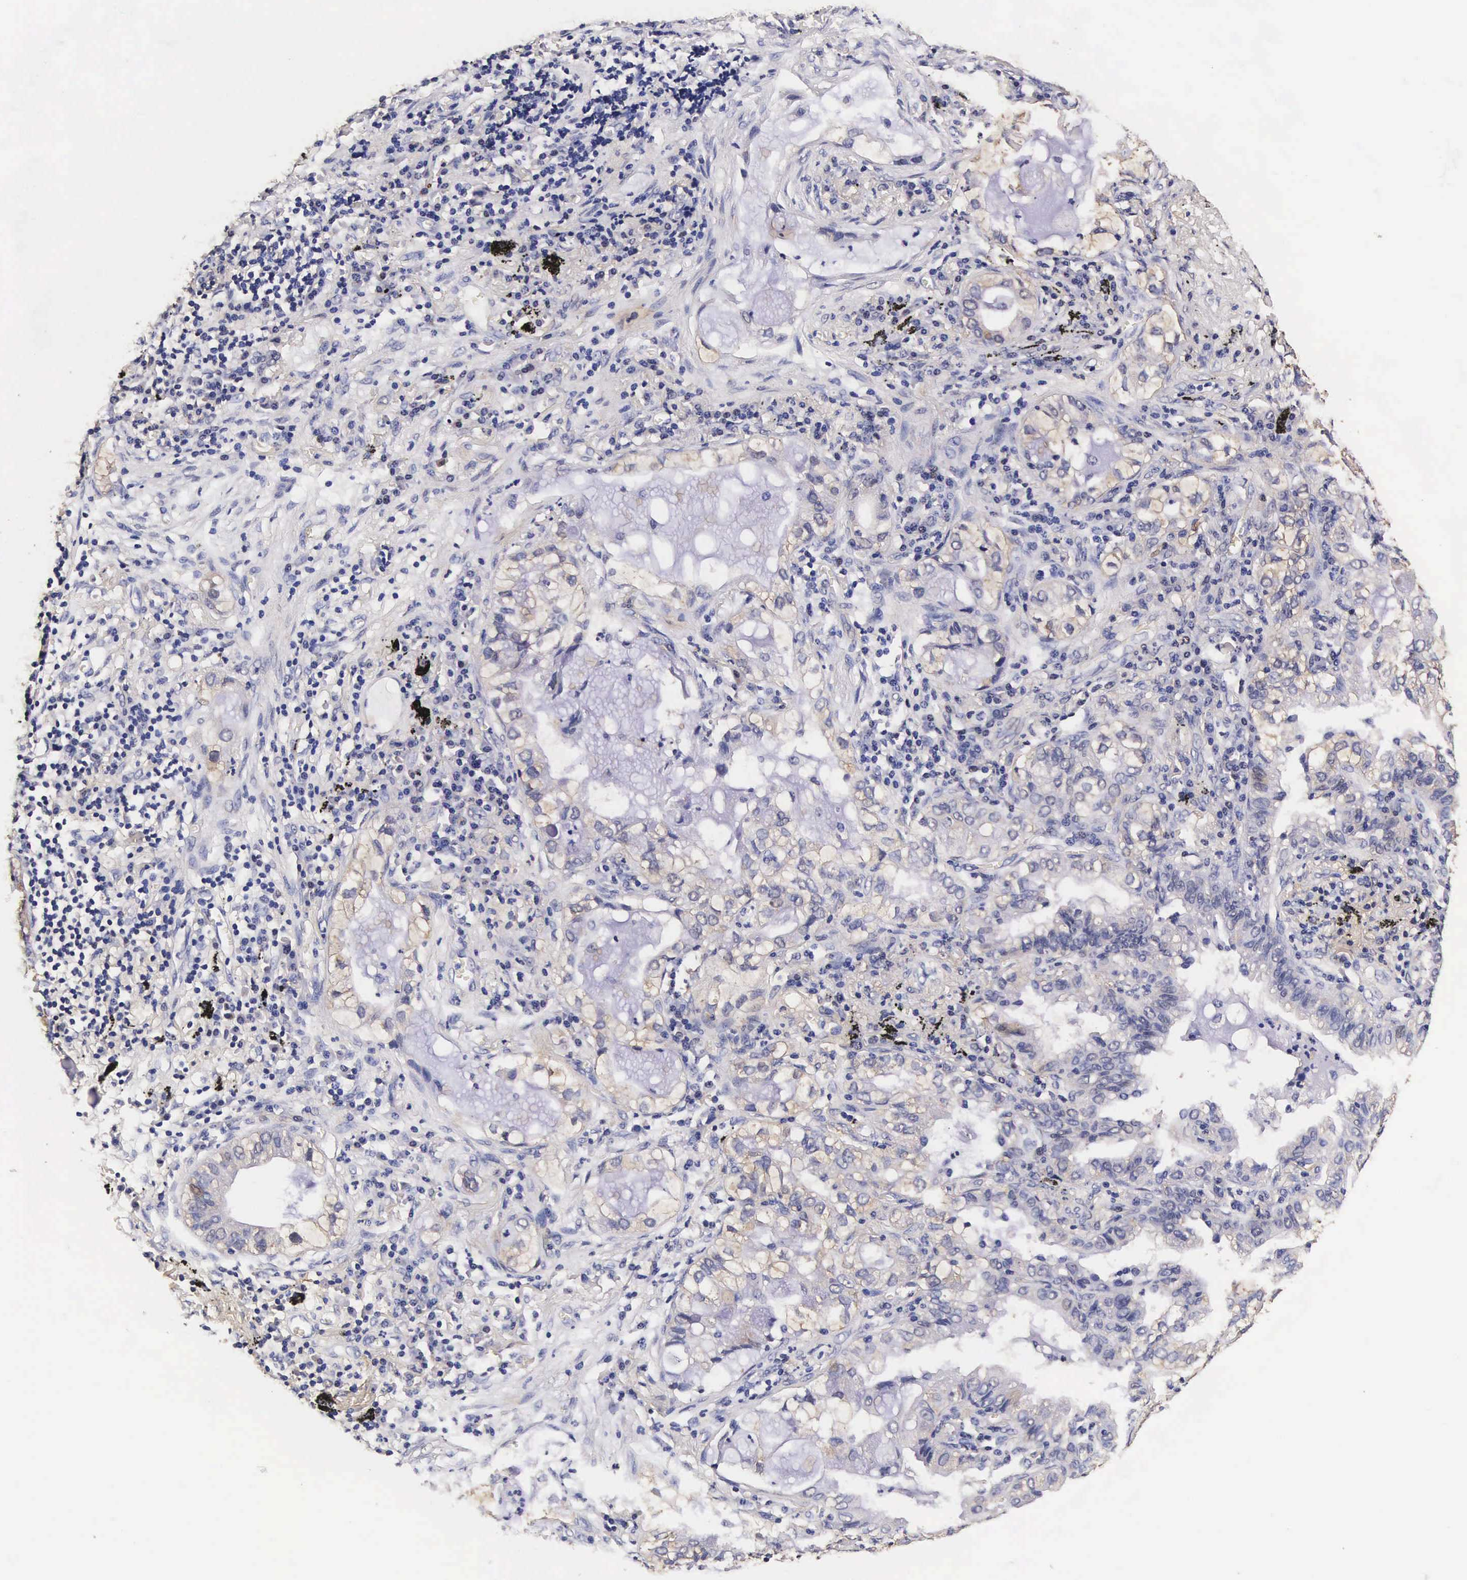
{"staining": {"intensity": "weak", "quantity": "25%-75%", "location": "cytoplasmic/membranous,nuclear"}, "tissue": "lung cancer", "cell_type": "Tumor cells", "image_type": "cancer", "snomed": [{"axis": "morphology", "description": "Adenocarcinoma, NOS"}, {"axis": "topography", "description": "Lung"}], "caption": "Immunohistochemical staining of human adenocarcinoma (lung) shows low levels of weak cytoplasmic/membranous and nuclear protein staining in about 25%-75% of tumor cells.", "gene": "TECPR2", "patient": {"sex": "female", "age": 50}}